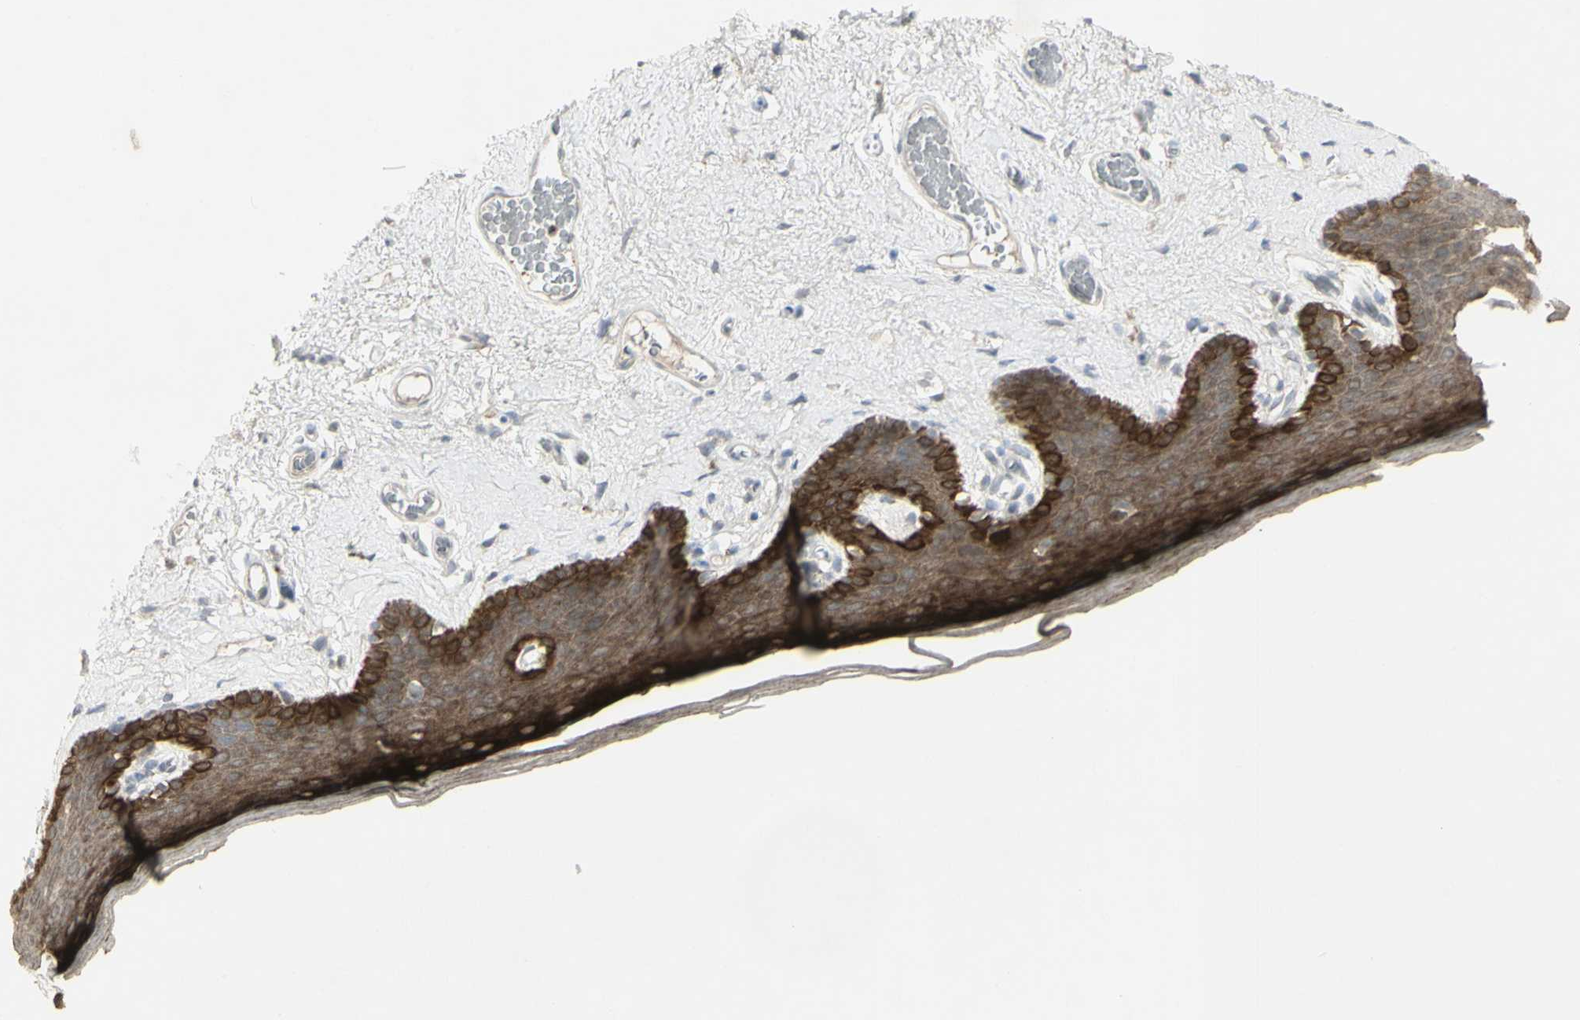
{"staining": {"intensity": "strong", "quantity": ">75%", "location": "cytoplasmic/membranous"}, "tissue": "skin", "cell_type": "Epidermal cells", "image_type": "normal", "snomed": [{"axis": "morphology", "description": "Normal tissue, NOS"}, {"axis": "topography", "description": "Vulva"}], "caption": "Protein analysis of unremarkable skin displays strong cytoplasmic/membranous expression in about >75% of epidermal cells.", "gene": "C1orf116", "patient": {"sex": "female", "age": 54}}